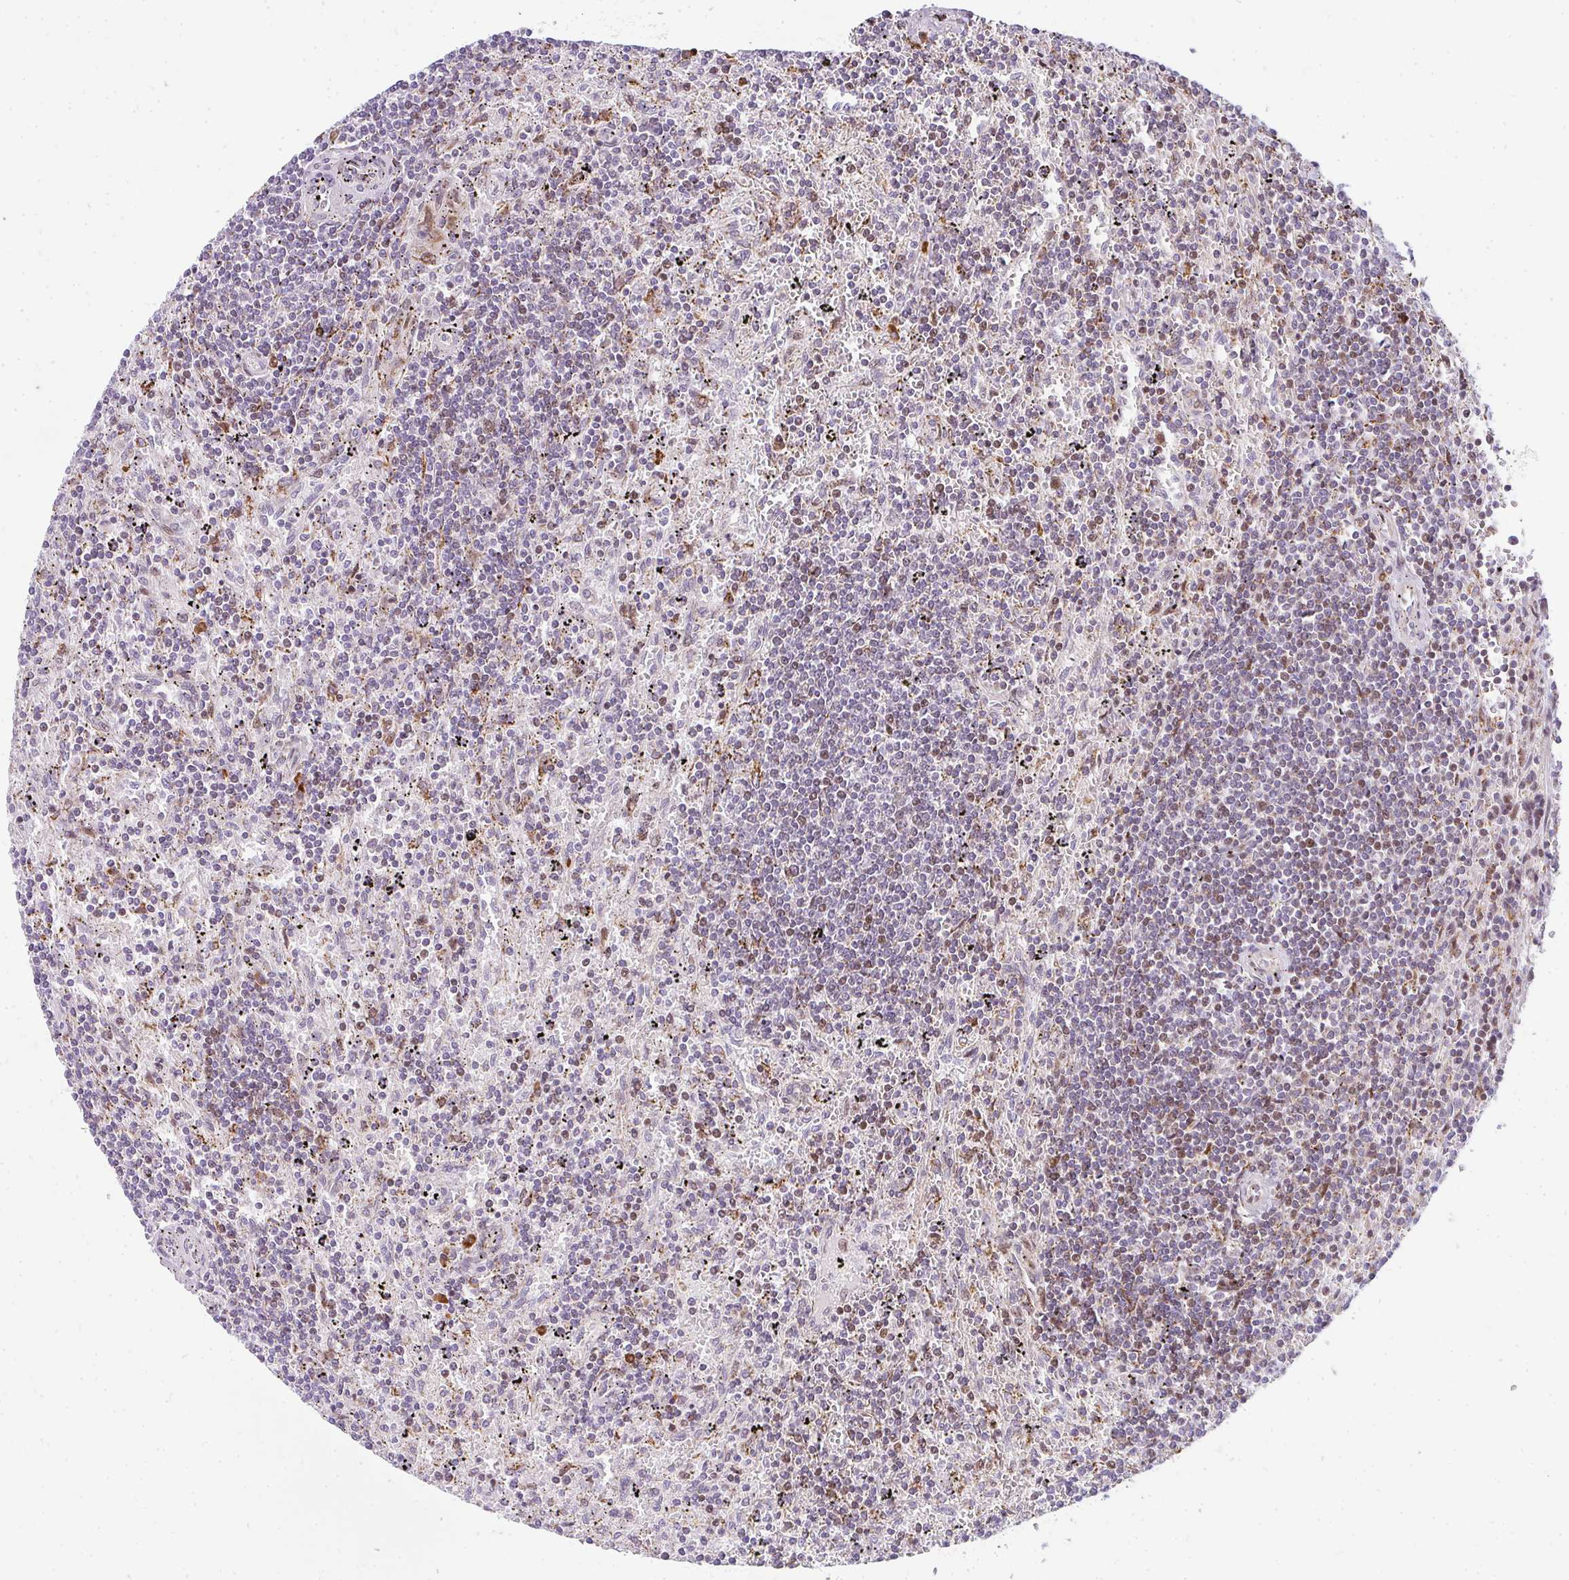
{"staining": {"intensity": "moderate", "quantity": "<25%", "location": "cytoplasmic/membranous"}, "tissue": "lymphoma", "cell_type": "Tumor cells", "image_type": "cancer", "snomed": [{"axis": "morphology", "description": "Malignant lymphoma, non-Hodgkin's type, Low grade"}, {"axis": "topography", "description": "Spleen"}], "caption": "Protein staining reveals moderate cytoplasmic/membranous staining in about <25% of tumor cells in malignant lymphoma, non-Hodgkin's type (low-grade). (IHC, brightfield microscopy, high magnification).", "gene": "PLA2G5", "patient": {"sex": "male", "age": 76}}